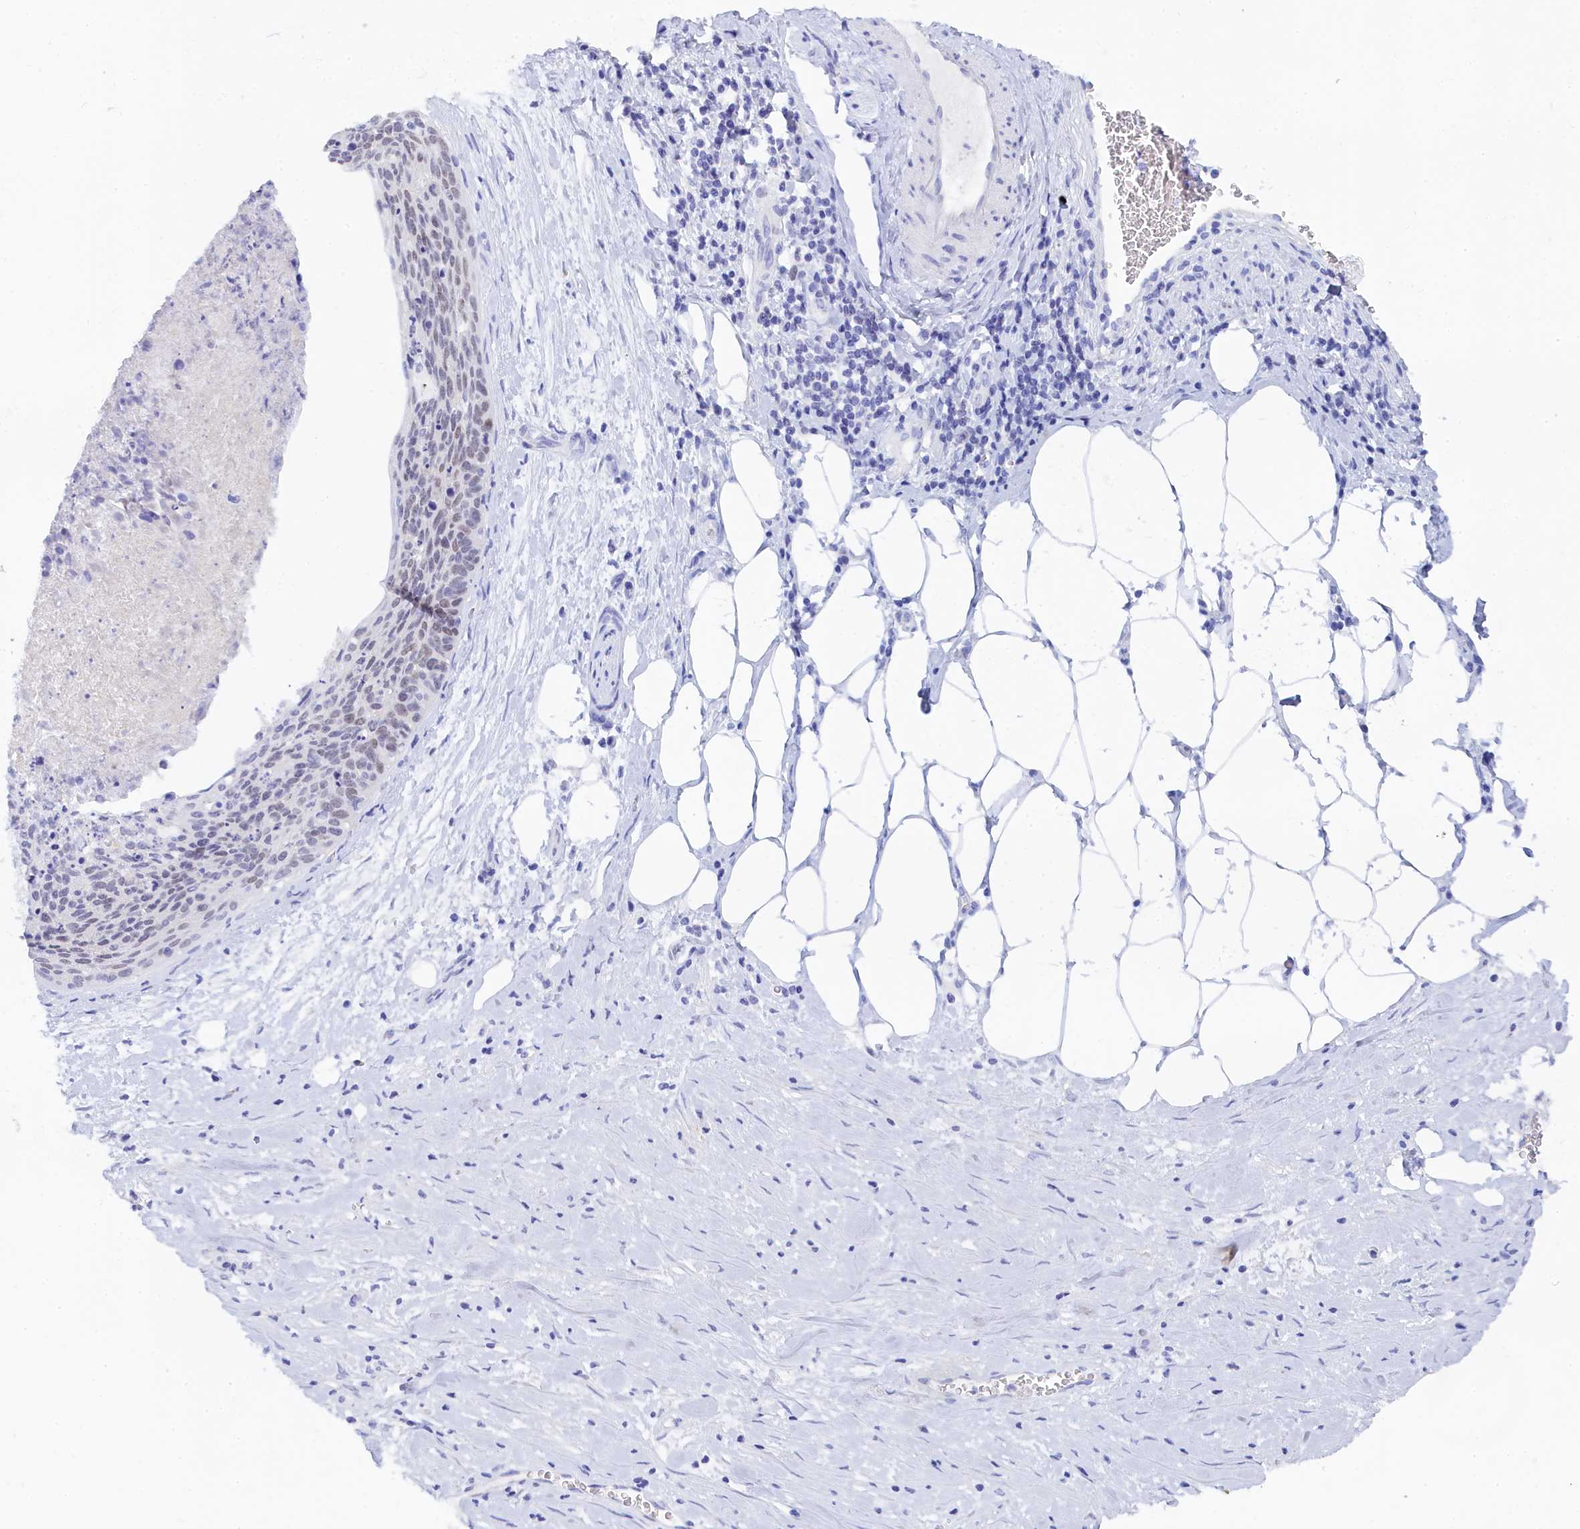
{"staining": {"intensity": "weak", "quantity": "<25%", "location": "nuclear"}, "tissue": "cervical cancer", "cell_type": "Tumor cells", "image_type": "cancer", "snomed": [{"axis": "morphology", "description": "Squamous cell carcinoma, NOS"}, {"axis": "topography", "description": "Cervix"}], "caption": "Protein analysis of squamous cell carcinoma (cervical) reveals no significant staining in tumor cells.", "gene": "TRIM10", "patient": {"sex": "female", "age": 55}}